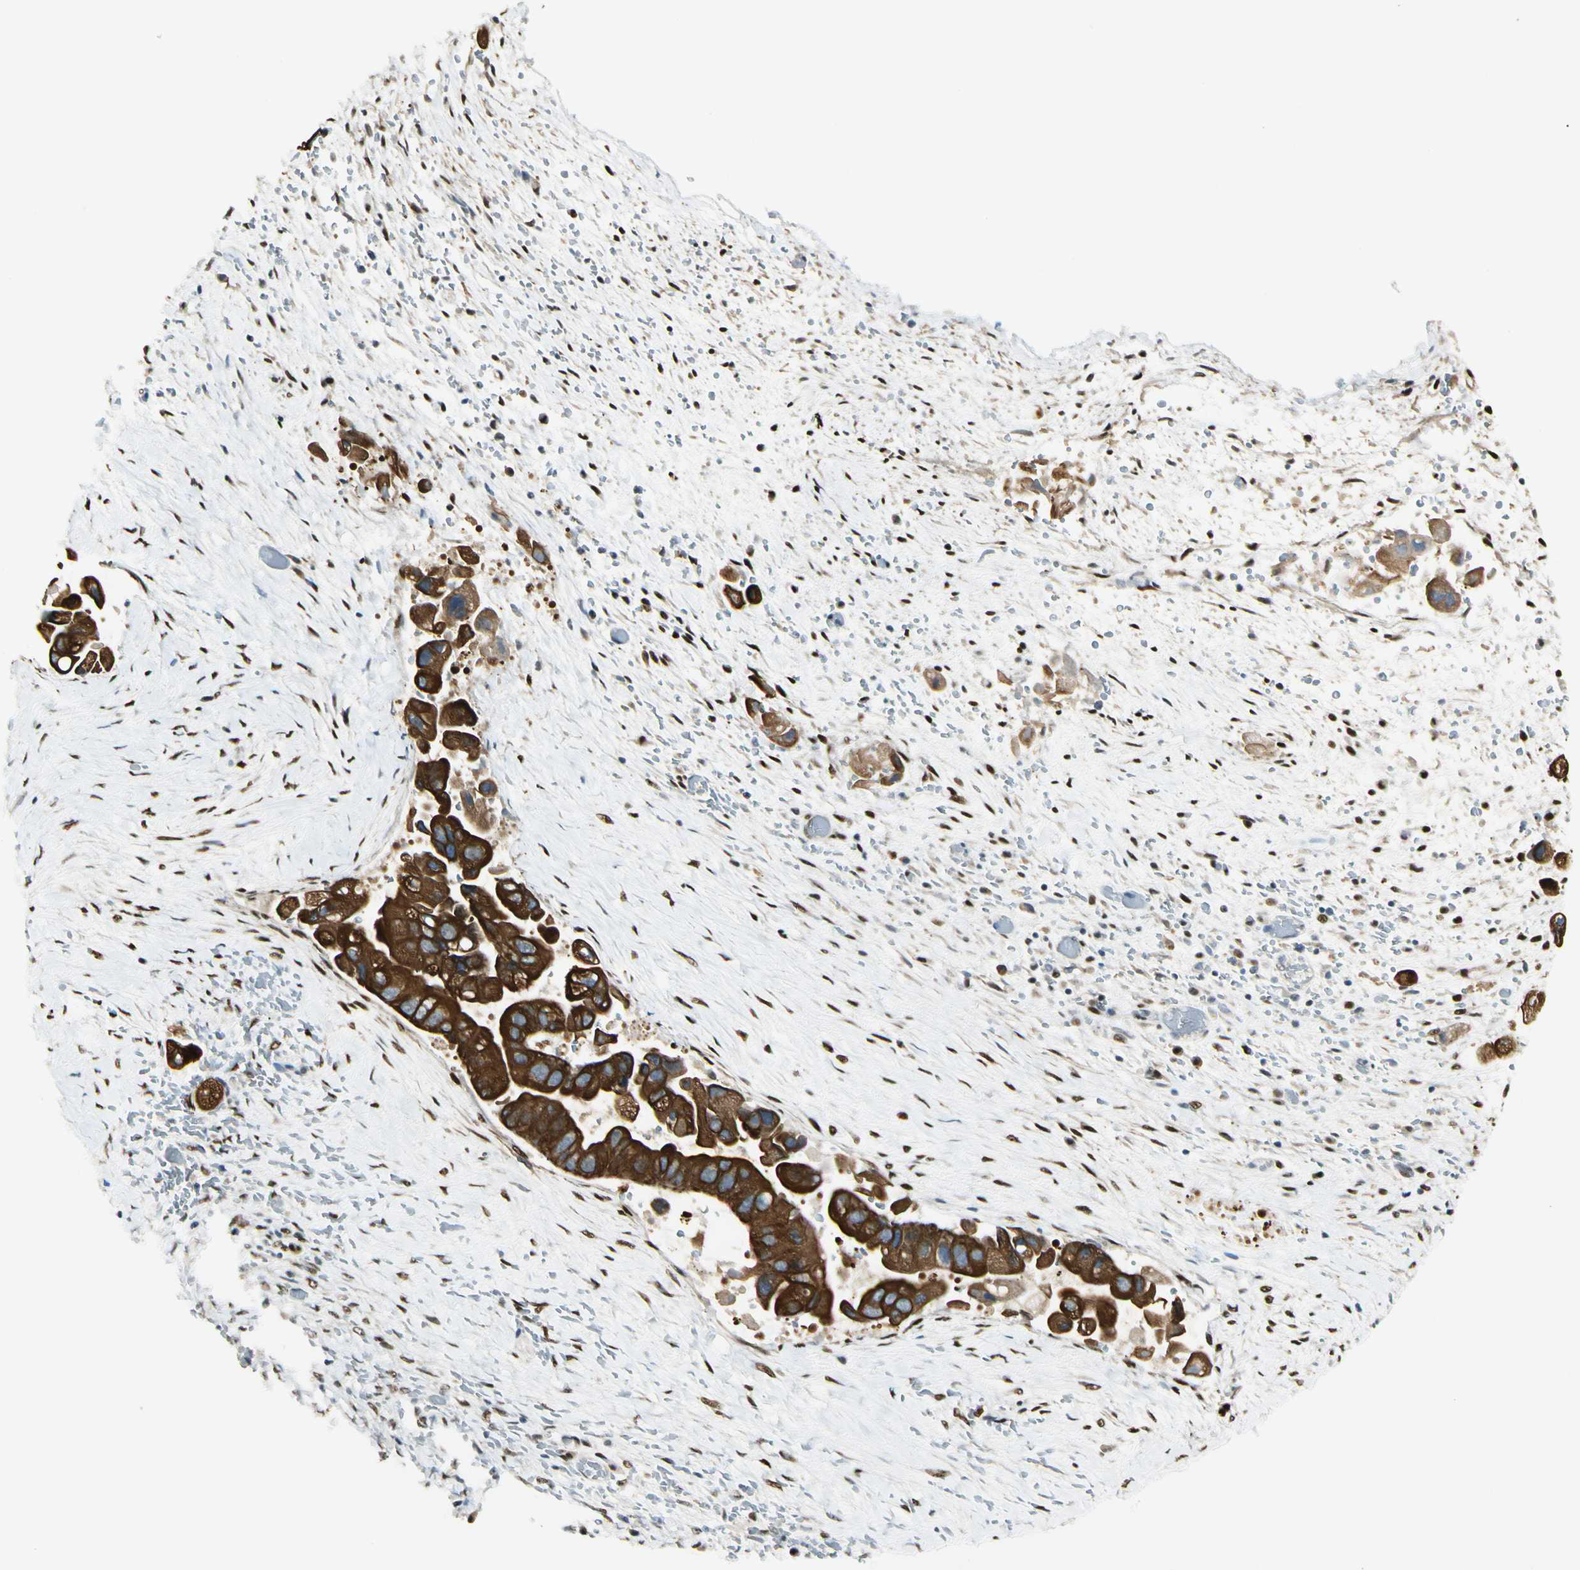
{"staining": {"intensity": "strong", "quantity": ">75%", "location": "cytoplasmic/membranous"}, "tissue": "liver cancer", "cell_type": "Tumor cells", "image_type": "cancer", "snomed": [{"axis": "morphology", "description": "Normal tissue, NOS"}, {"axis": "morphology", "description": "Cholangiocarcinoma"}, {"axis": "topography", "description": "Liver"}, {"axis": "topography", "description": "Peripheral nerve tissue"}], "caption": "Protein expression analysis of human liver cancer (cholangiocarcinoma) reveals strong cytoplasmic/membranous positivity in approximately >75% of tumor cells.", "gene": "ATXN1", "patient": {"sex": "male", "age": 50}}